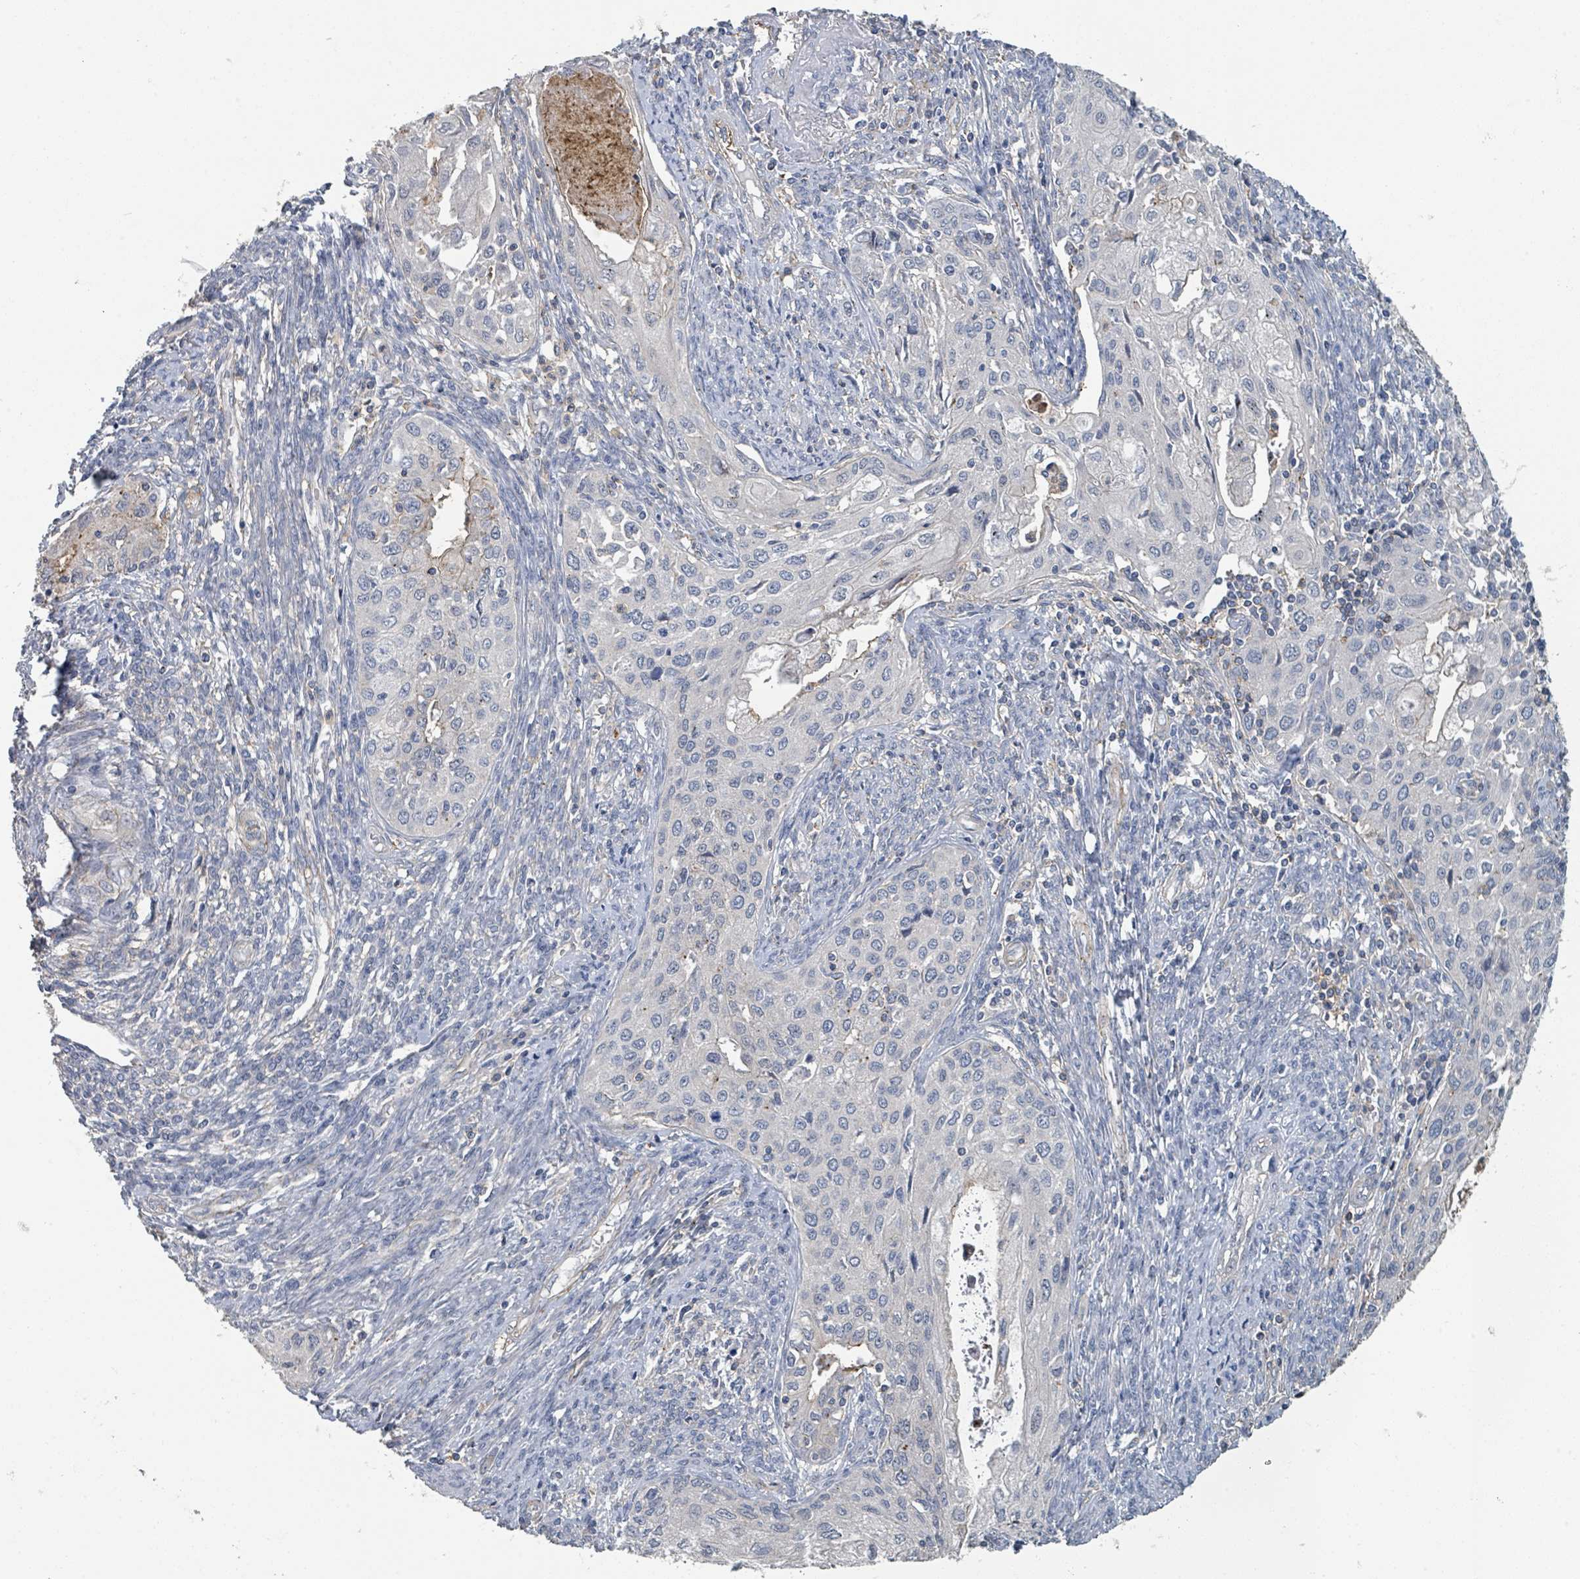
{"staining": {"intensity": "negative", "quantity": "none", "location": "none"}, "tissue": "cervical cancer", "cell_type": "Tumor cells", "image_type": "cancer", "snomed": [{"axis": "morphology", "description": "Squamous cell carcinoma, NOS"}, {"axis": "topography", "description": "Cervix"}], "caption": "Tumor cells are negative for protein expression in human squamous cell carcinoma (cervical). The staining is performed using DAB (3,3'-diaminobenzidine) brown chromogen with nuclei counter-stained in using hematoxylin.", "gene": "LRRC42", "patient": {"sex": "female", "age": 67}}